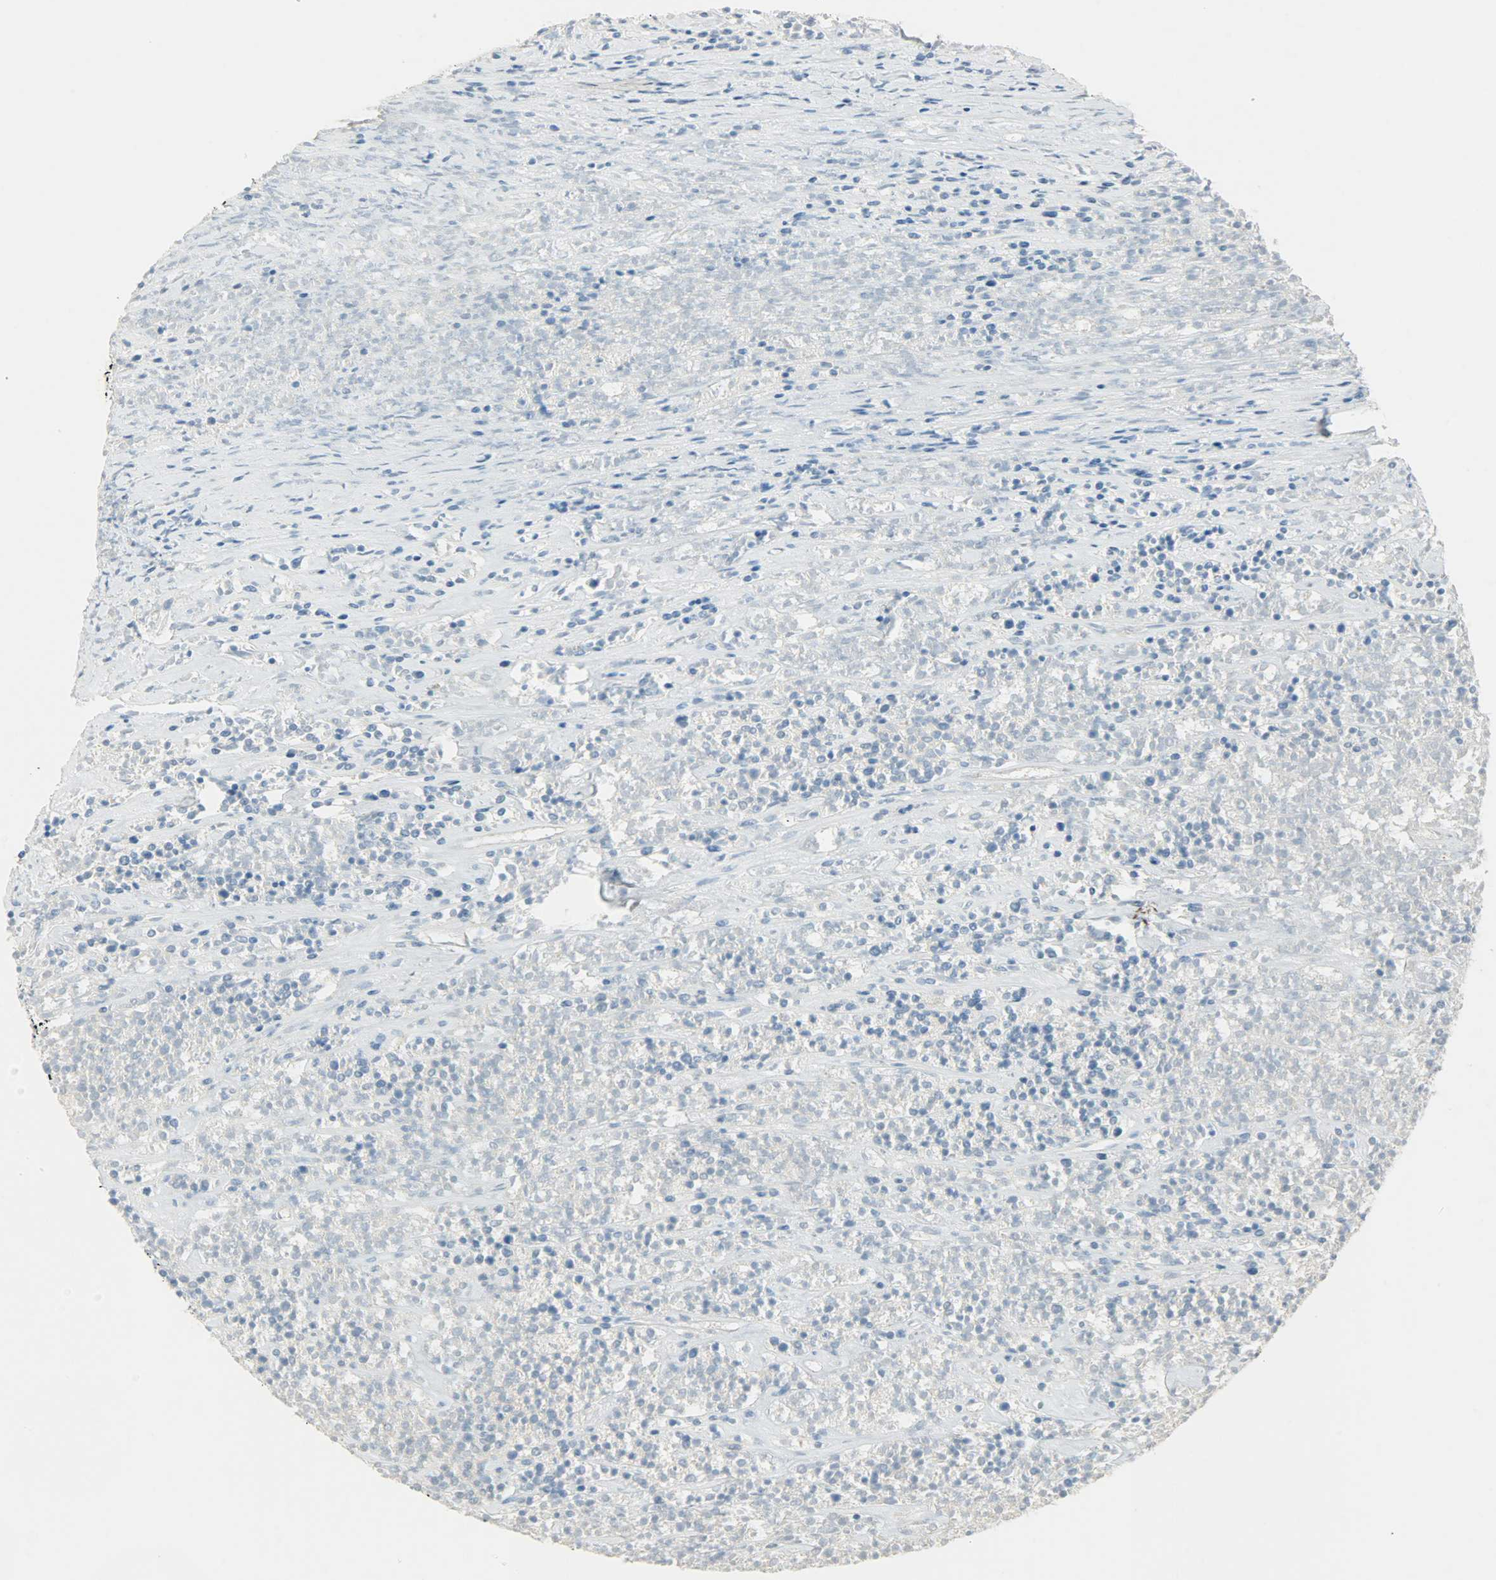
{"staining": {"intensity": "negative", "quantity": "none", "location": "none"}, "tissue": "lymphoma", "cell_type": "Tumor cells", "image_type": "cancer", "snomed": [{"axis": "morphology", "description": "Malignant lymphoma, non-Hodgkin's type, High grade"}, {"axis": "topography", "description": "Lymph node"}], "caption": "Immunohistochemistry of malignant lymphoma, non-Hodgkin's type (high-grade) displays no staining in tumor cells. (Immunohistochemistry, brightfield microscopy, high magnification).", "gene": "TSC22D2", "patient": {"sex": "female", "age": 73}}